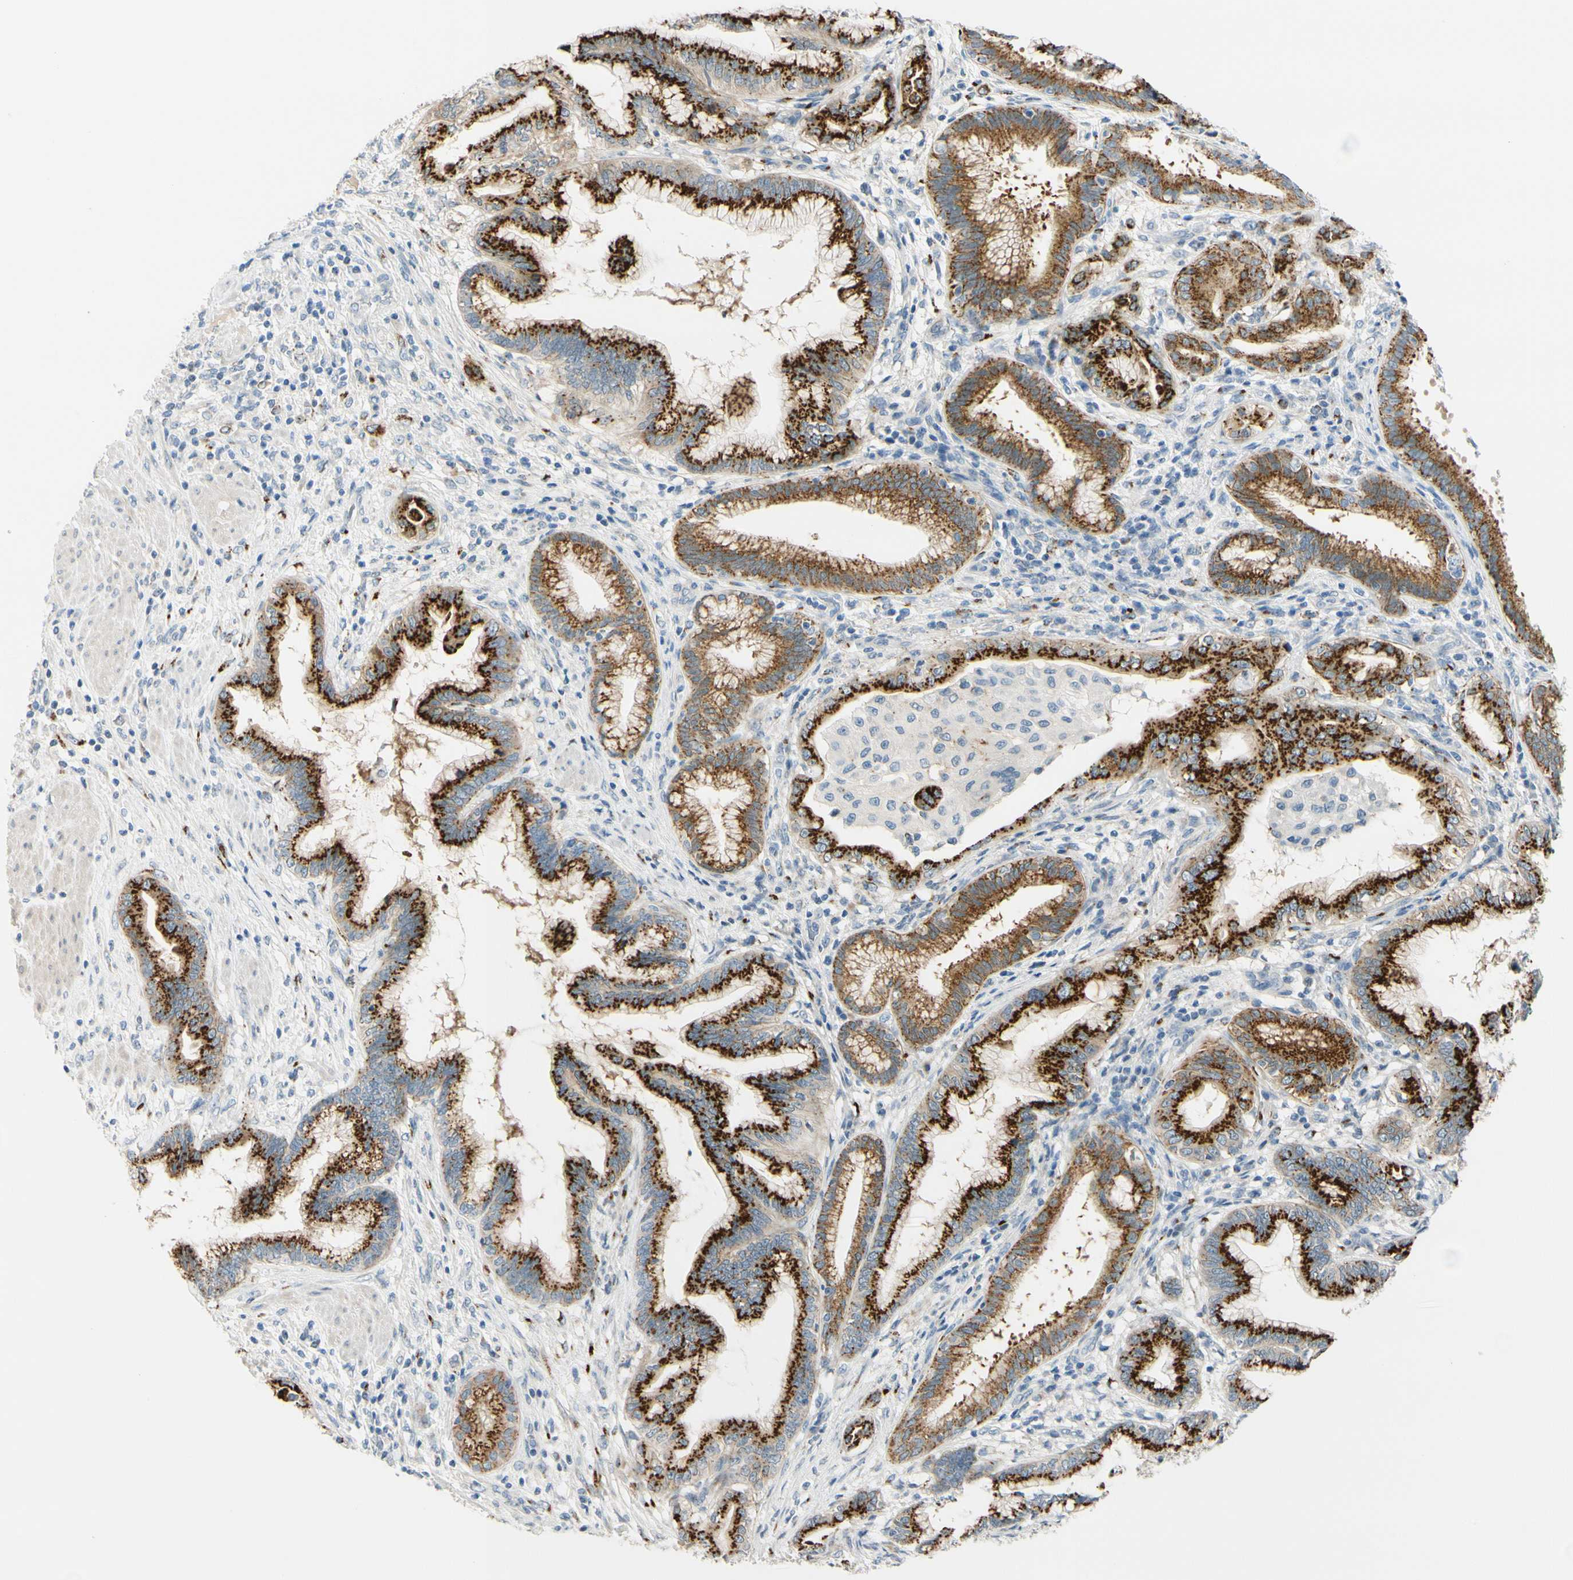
{"staining": {"intensity": "strong", "quantity": ">75%", "location": "cytoplasmic/membranous"}, "tissue": "pancreatic cancer", "cell_type": "Tumor cells", "image_type": "cancer", "snomed": [{"axis": "morphology", "description": "Adenocarcinoma, NOS"}, {"axis": "topography", "description": "Pancreas"}], "caption": "Protein expression analysis of pancreatic adenocarcinoma reveals strong cytoplasmic/membranous staining in approximately >75% of tumor cells. Nuclei are stained in blue.", "gene": "GALNT5", "patient": {"sex": "female", "age": 64}}